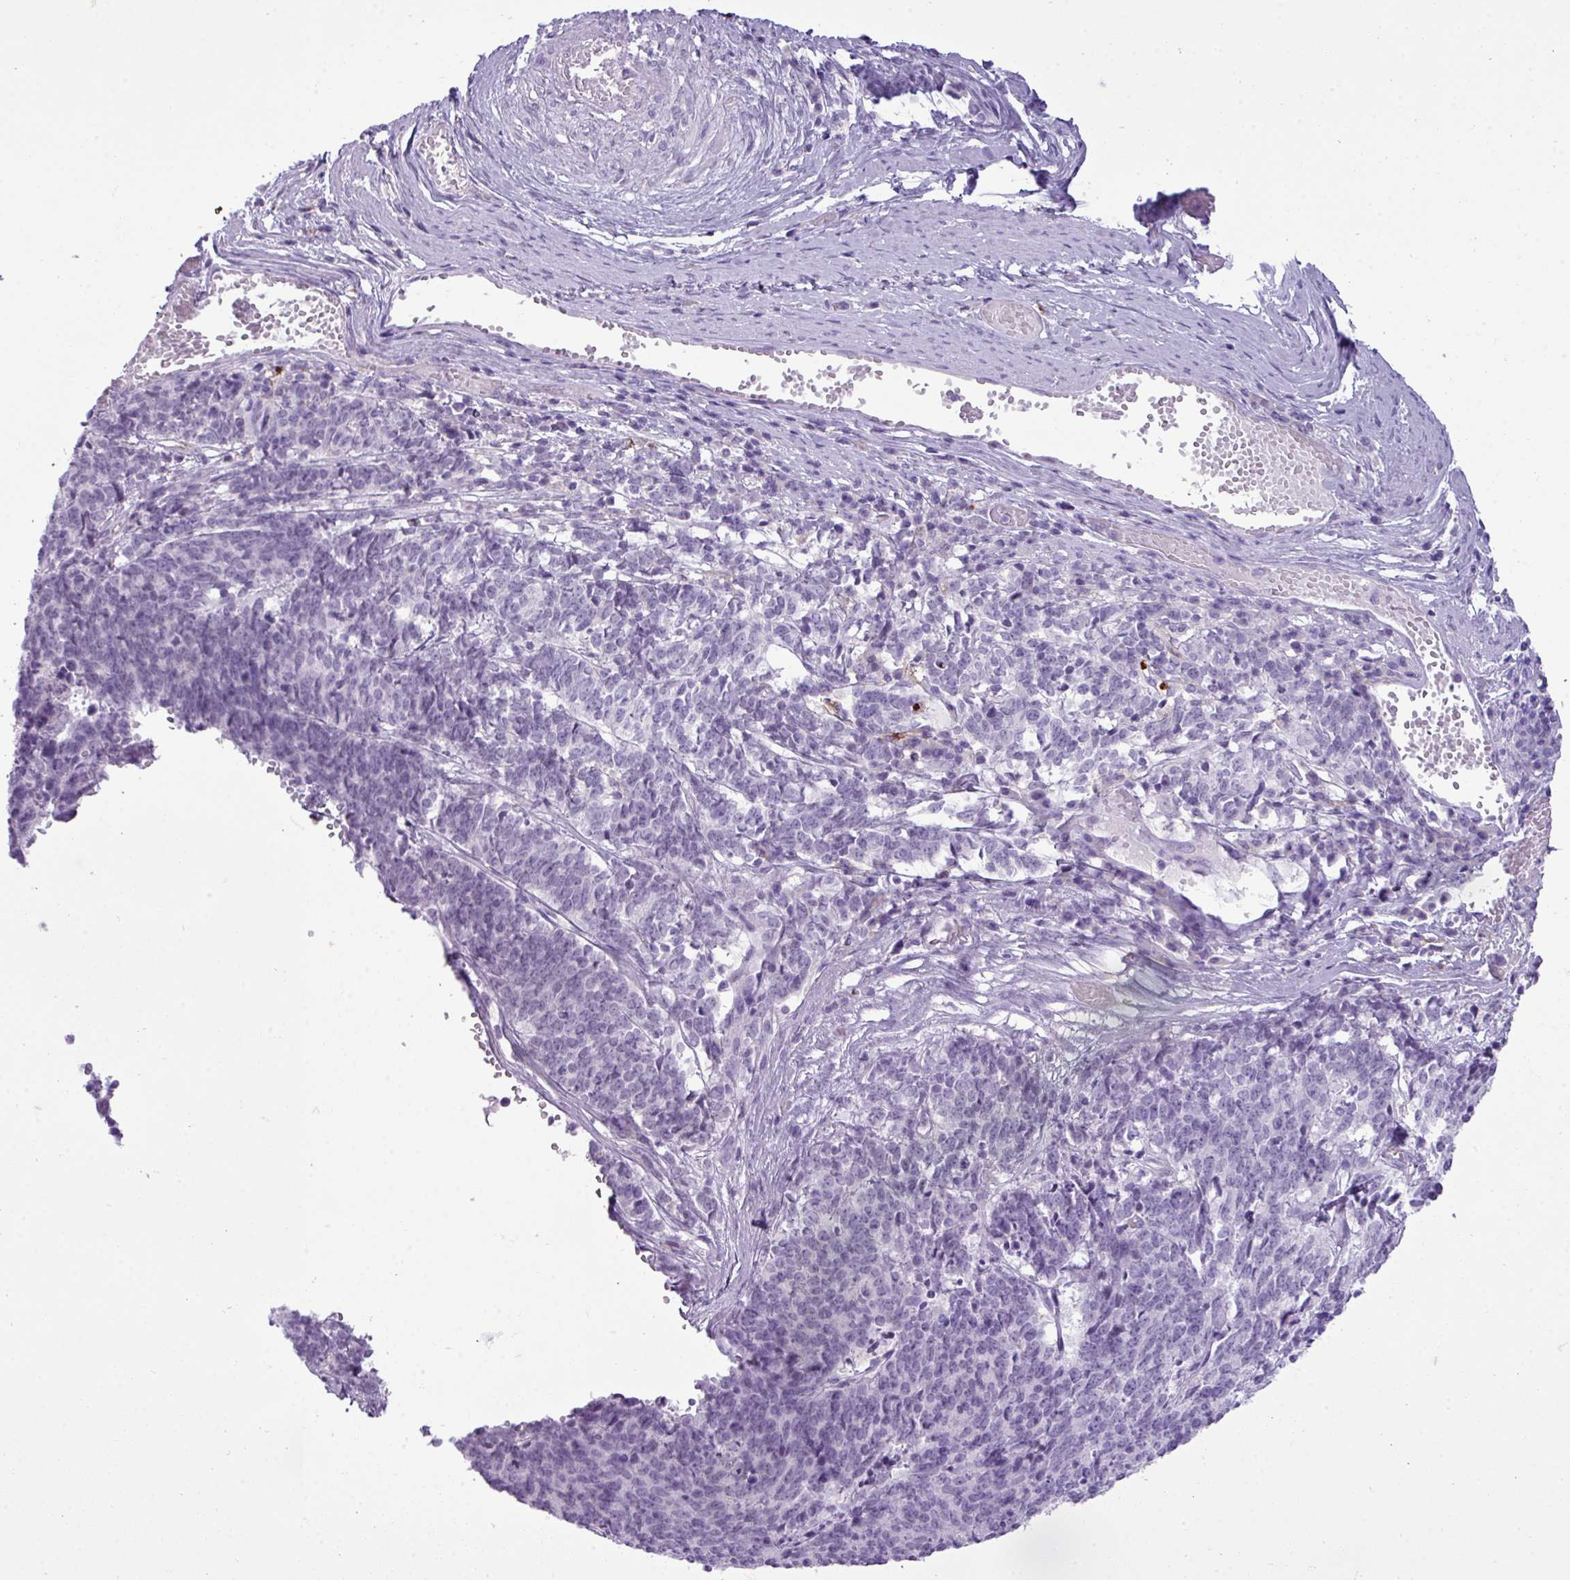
{"staining": {"intensity": "negative", "quantity": "none", "location": "none"}, "tissue": "cervical cancer", "cell_type": "Tumor cells", "image_type": "cancer", "snomed": [{"axis": "morphology", "description": "Squamous cell carcinoma, NOS"}, {"axis": "topography", "description": "Cervix"}], "caption": "An image of cervical cancer stained for a protein demonstrates no brown staining in tumor cells.", "gene": "RBMXL2", "patient": {"sex": "female", "age": 29}}